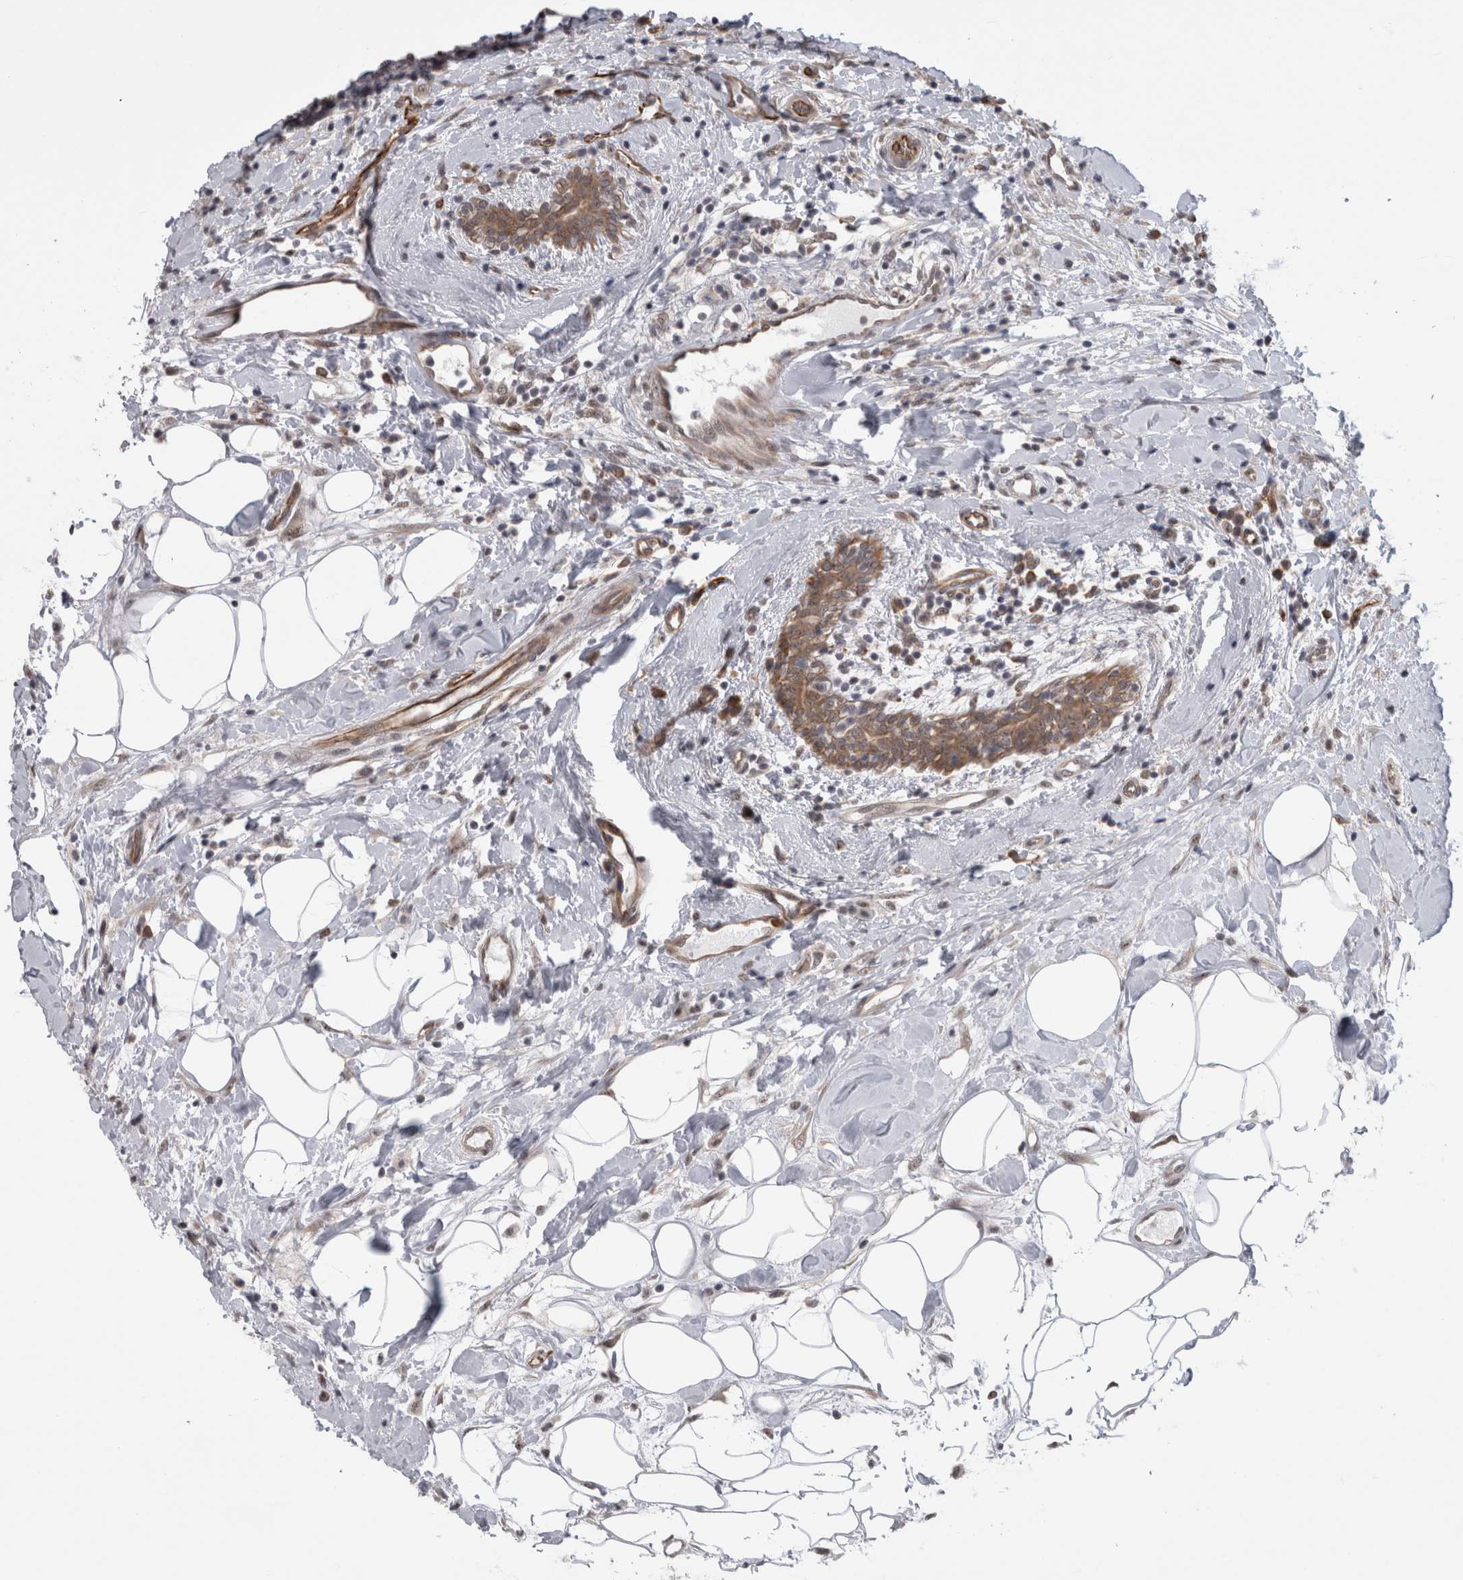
{"staining": {"intensity": "moderate", "quantity": ">75%", "location": "cytoplasmic/membranous"}, "tissue": "breast cancer", "cell_type": "Tumor cells", "image_type": "cancer", "snomed": [{"axis": "morphology", "description": "Duct carcinoma"}, {"axis": "topography", "description": "Breast"}], "caption": "A micrograph of human breast intraductal carcinoma stained for a protein shows moderate cytoplasmic/membranous brown staining in tumor cells.", "gene": "FAM83H", "patient": {"sex": "female", "age": 37}}